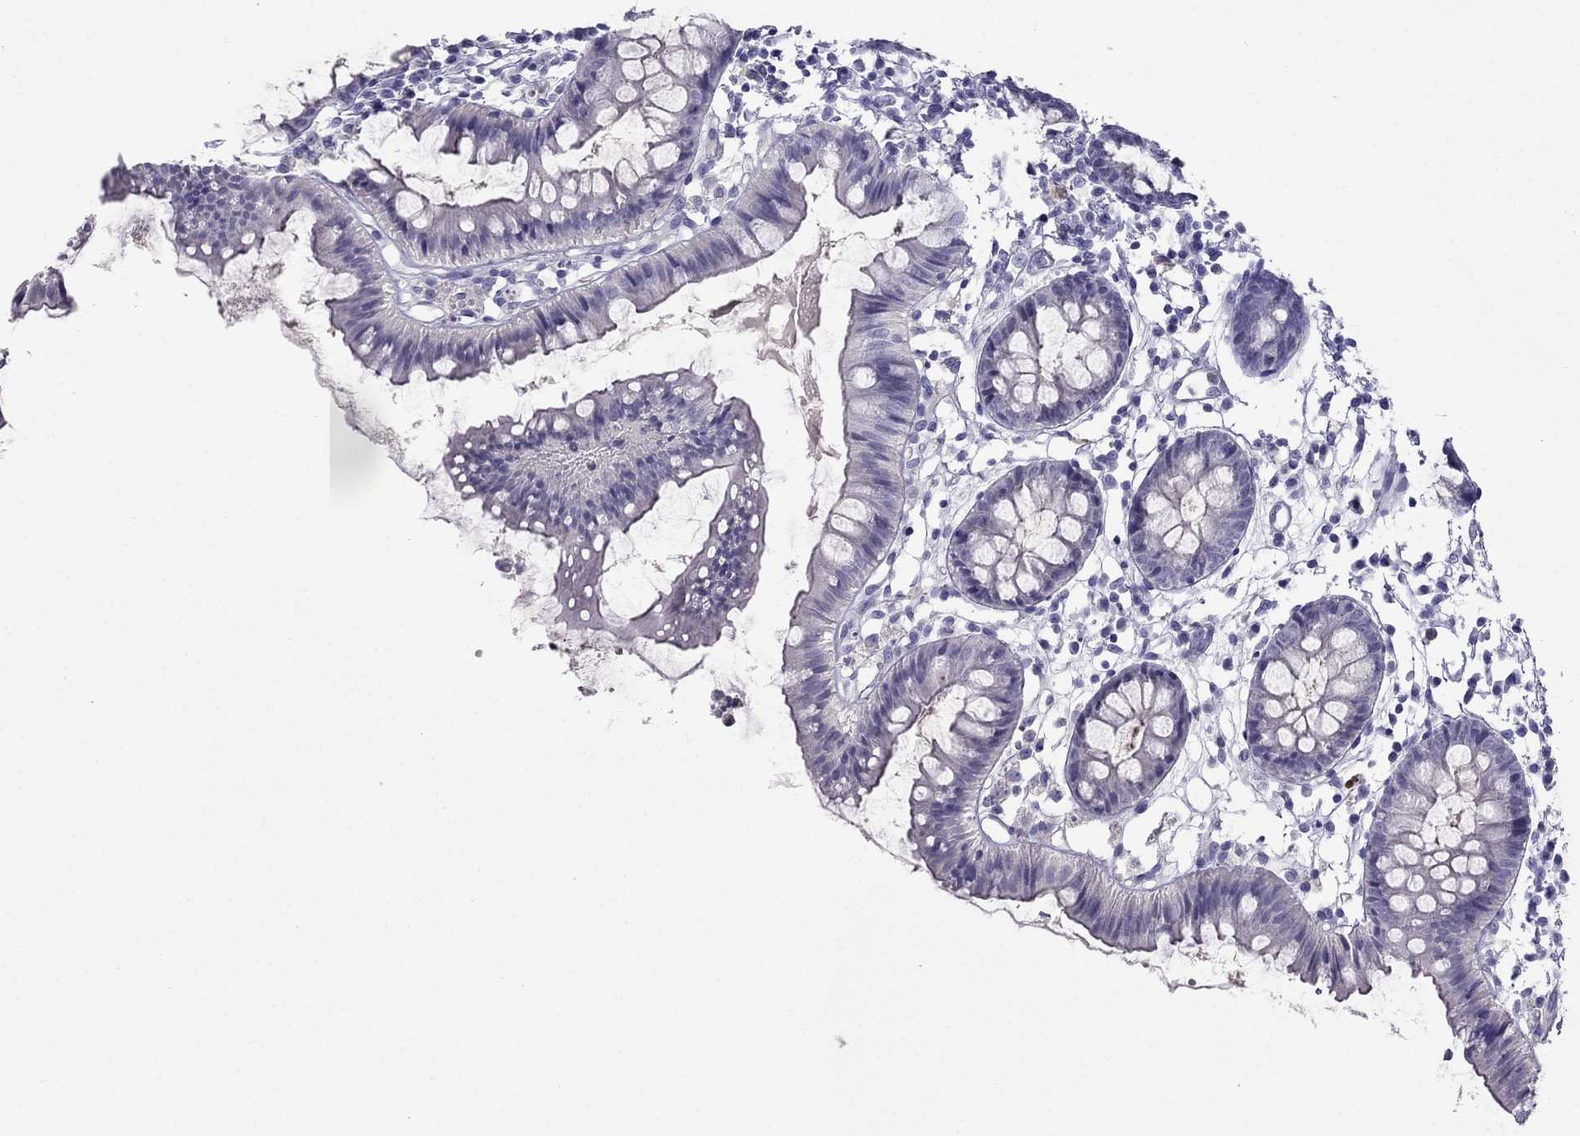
{"staining": {"intensity": "negative", "quantity": "none", "location": "none"}, "tissue": "colon", "cell_type": "Endothelial cells", "image_type": "normal", "snomed": [{"axis": "morphology", "description": "Normal tissue, NOS"}, {"axis": "topography", "description": "Colon"}], "caption": "The image exhibits no staining of endothelial cells in unremarkable colon. (Stains: DAB immunohistochemistry (IHC) with hematoxylin counter stain, Microscopy: brightfield microscopy at high magnification).", "gene": "ERC2", "patient": {"sex": "female", "age": 84}}